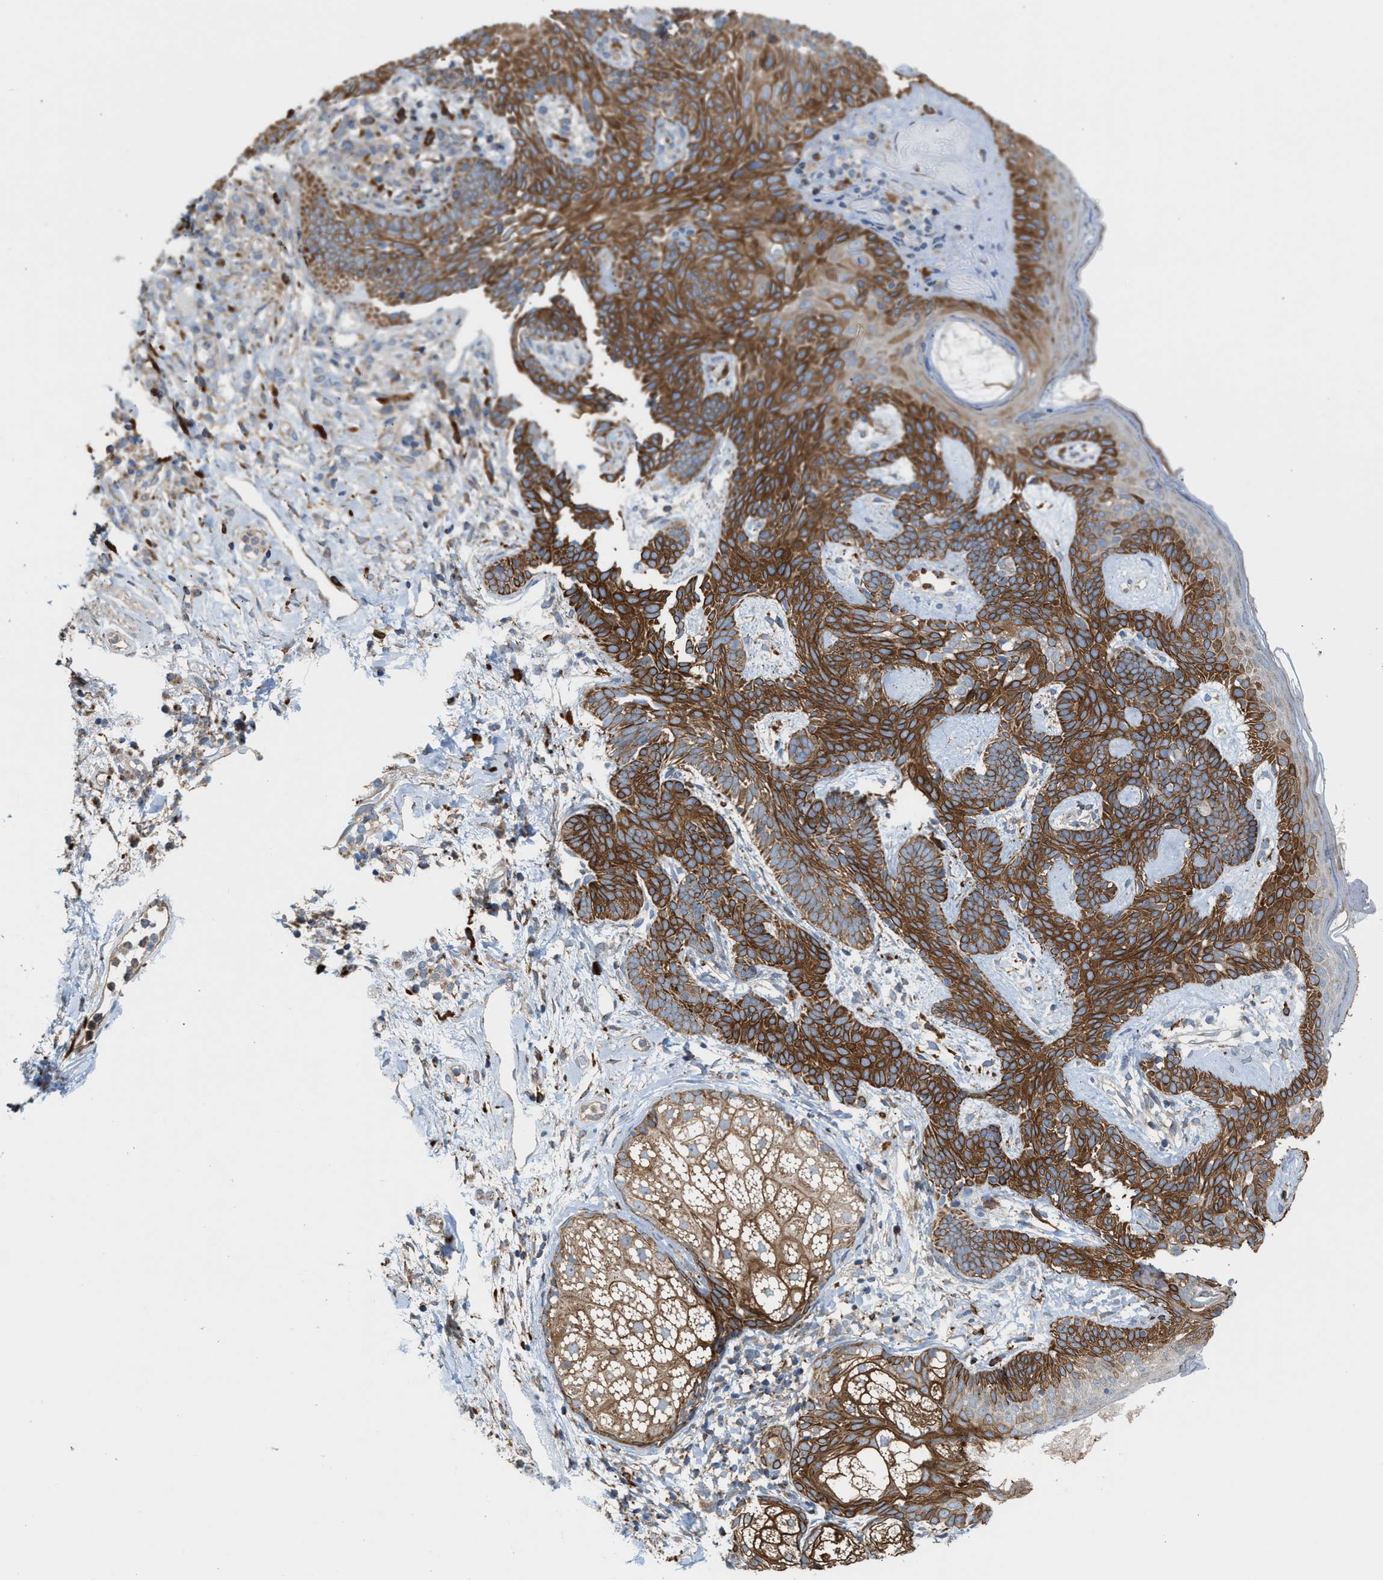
{"staining": {"intensity": "strong", "quantity": ">75%", "location": "cytoplasmic/membranous"}, "tissue": "skin cancer", "cell_type": "Tumor cells", "image_type": "cancer", "snomed": [{"axis": "morphology", "description": "Developmental malformation"}, {"axis": "morphology", "description": "Basal cell carcinoma"}, {"axis": "topography", "description": "Skin"}], "caption": "Skin basal cell carcinoma was stained to show a protein in brown. There is high levels of strong cytoplasmic/membranous positivity in approximately >75% of tumor cells.", "gene": "PDCL", "patient": {"sex": "female", "age": 62}}